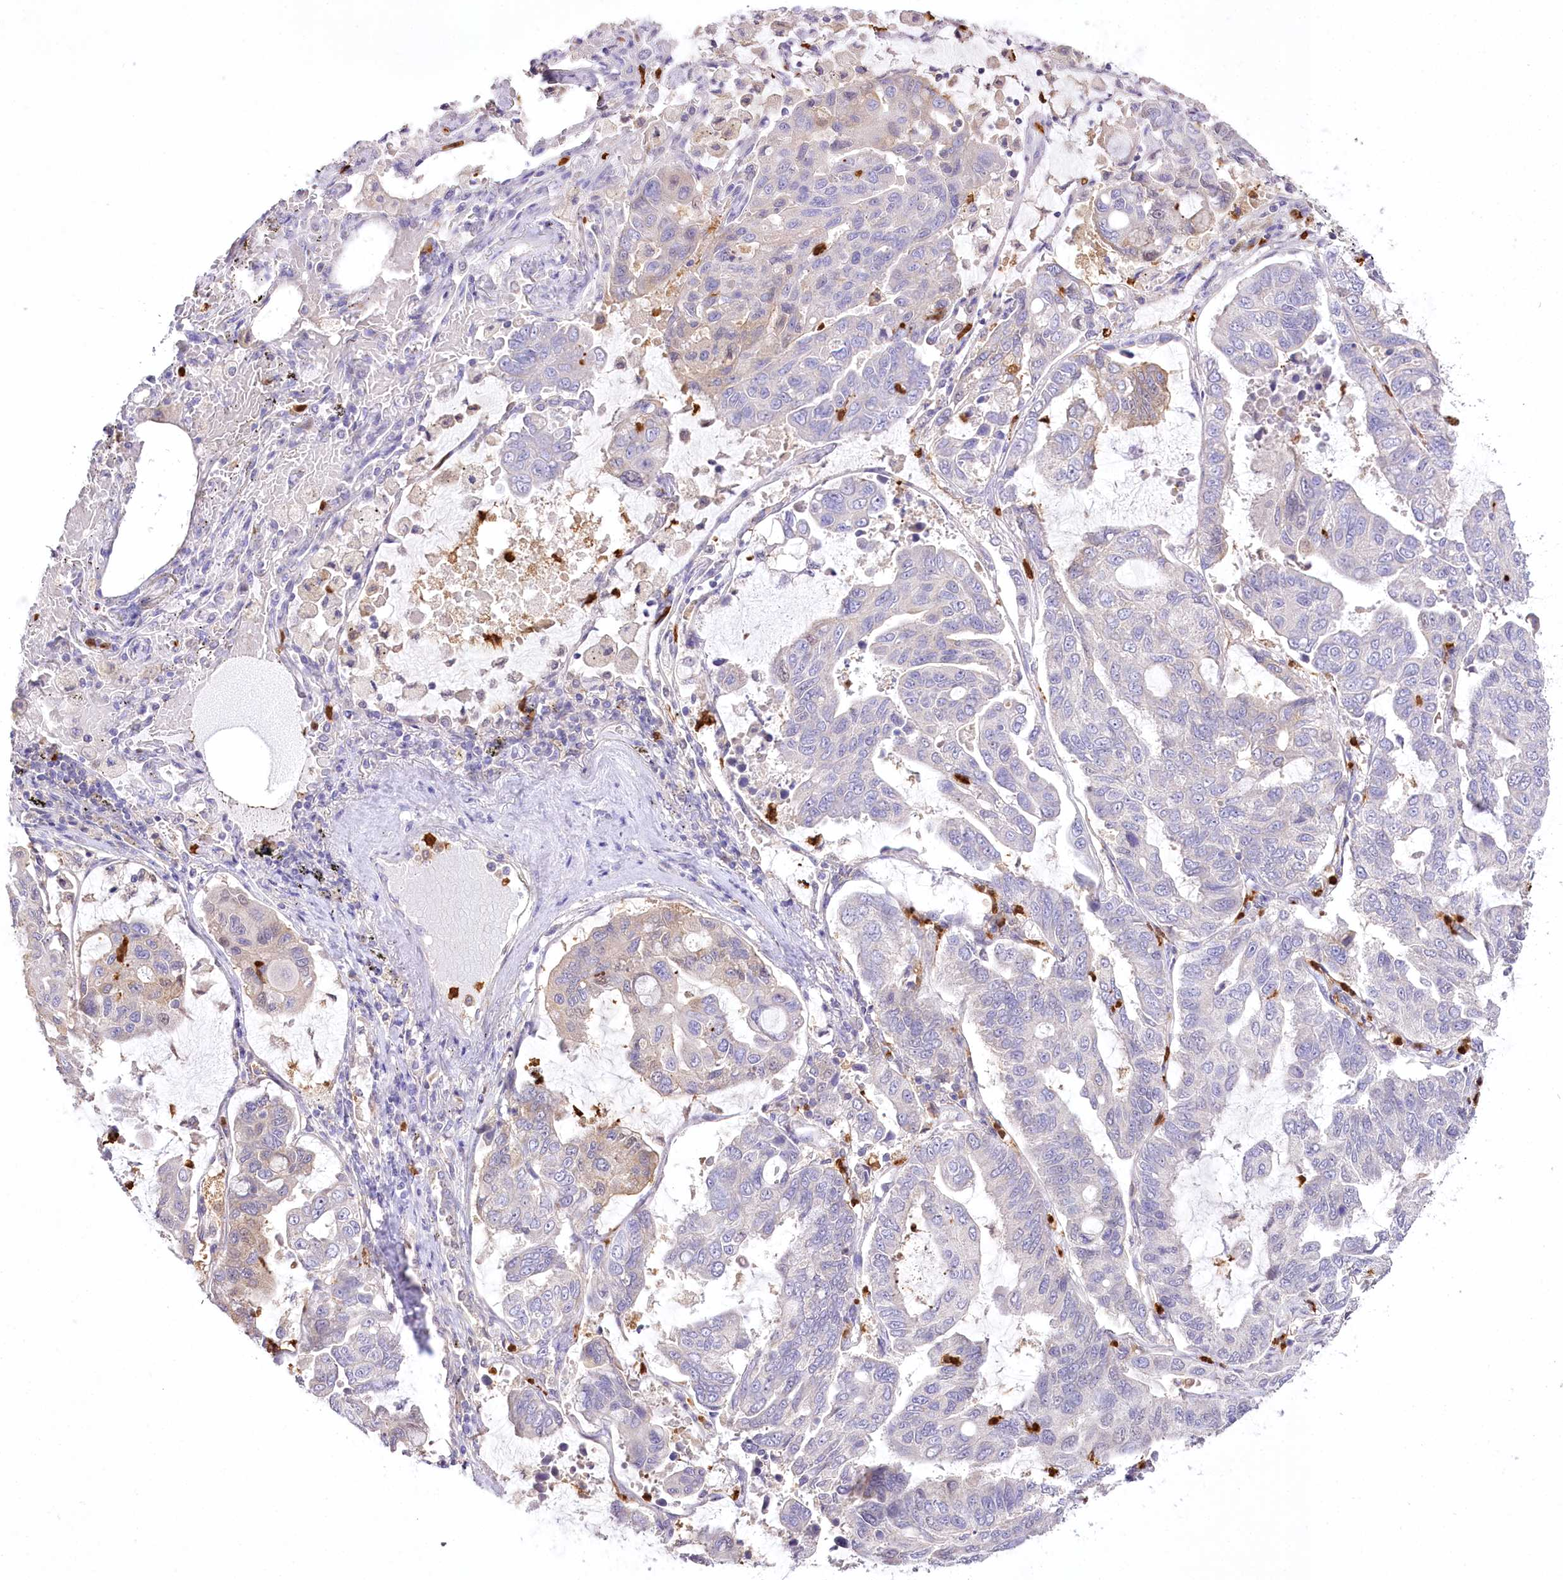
{"staining": {"intensity": "negative", "quantity": "none", "location": "none"}, "tissue": "lung cancer", "cell_type": "Tumor cells", "image_type": "cancer", "snomed": [{"axis": "morphology", "description": "Adenocarcinoma, NOS"}, {"axis": "topography", "description": "Lung"}], "caption": "Tumor cells are negative for protein expression in human adenocarcinoma (lung).", "gene": "DPYD", "patient": {"sex": "male", "age": 64}}